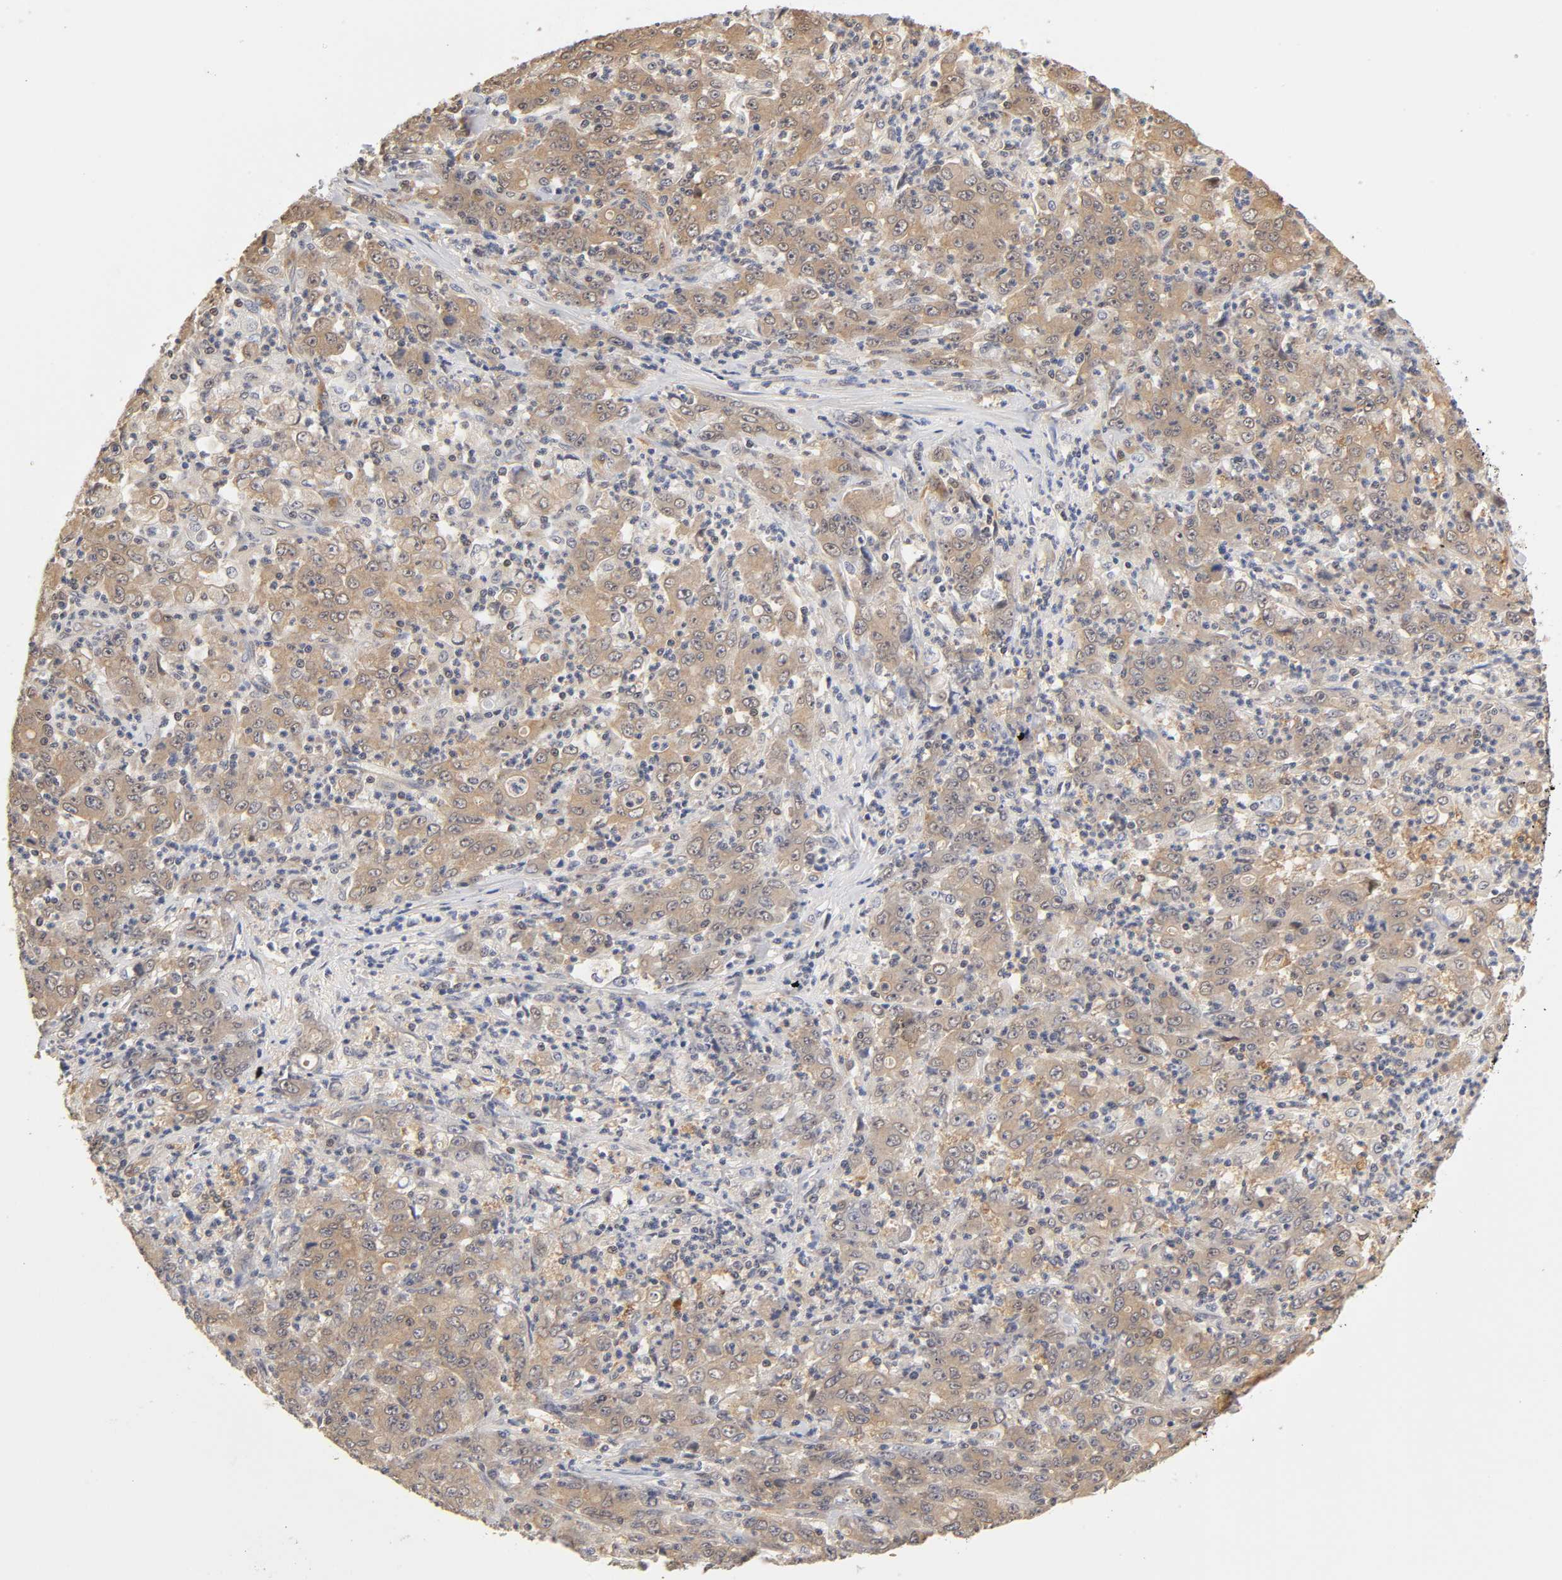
{"staining": {"intensity": "weak", "quantity": ">75%", "location": "cytoplasmic/membranous"}, "tissue": "stomach cancer", "cell_type": "Tumor cells", "image_type": "cancer", "snomed": [{"axis": "morphology", "description": "Adenocarcinoma, NOS"}, {"axis": "topography", "description": "Stomach, lower"}], "caption": "High-magnification brightfield microscopy of stomach adenocarcinoma stained with DAB (3,3'-diaminobenzidine) (brown) and counterstained with hematoxylin (blue). tumor cells exhibit weak cytoplasmic/membranous staining is identified in approximately>75% of cells.", "gene": "PDE5A", "patient": {"sex": "female", "age": 71}}